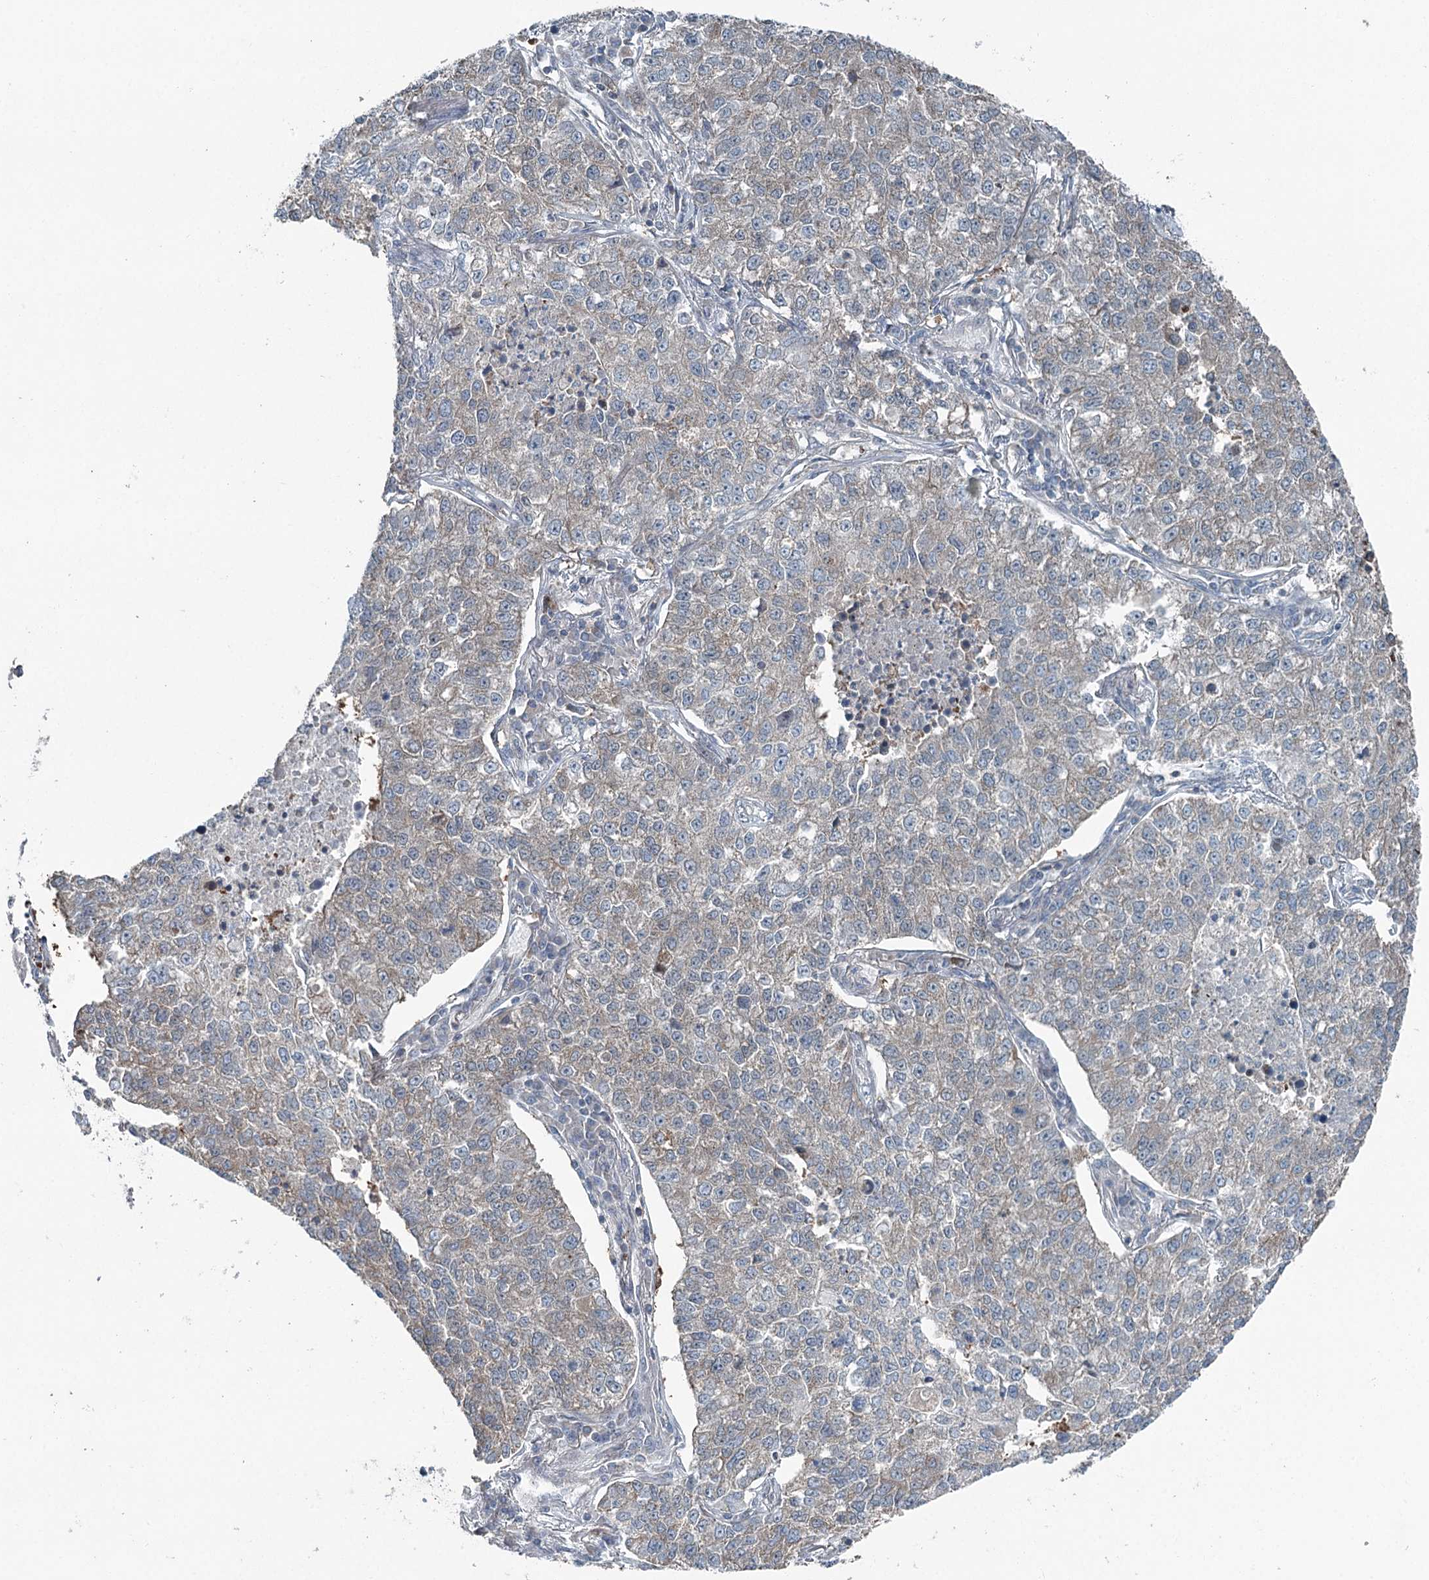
{"staining": {"intensity": "weak", "quantity": "25%-75%", "location": "cytoplasmic/membranous"}, "tissue": "lung cancer", "cell_type": "Tumor cells", "image_type": "cancer", "snomed": [{"axis": "morphology", "description": "Adenocarcinoma, NOS"}, {"axis": "topography", "description": "Lung"}], "caption": "This image displays immunohistochemistry (IHC) staining of adenocarcinoma (lung), with low weak cytoplasmic/membranous staining in approximately 25%-75% of tumor cells.", "gene": "SKIC3", "patient": {"sex": "male", "age": 49}}